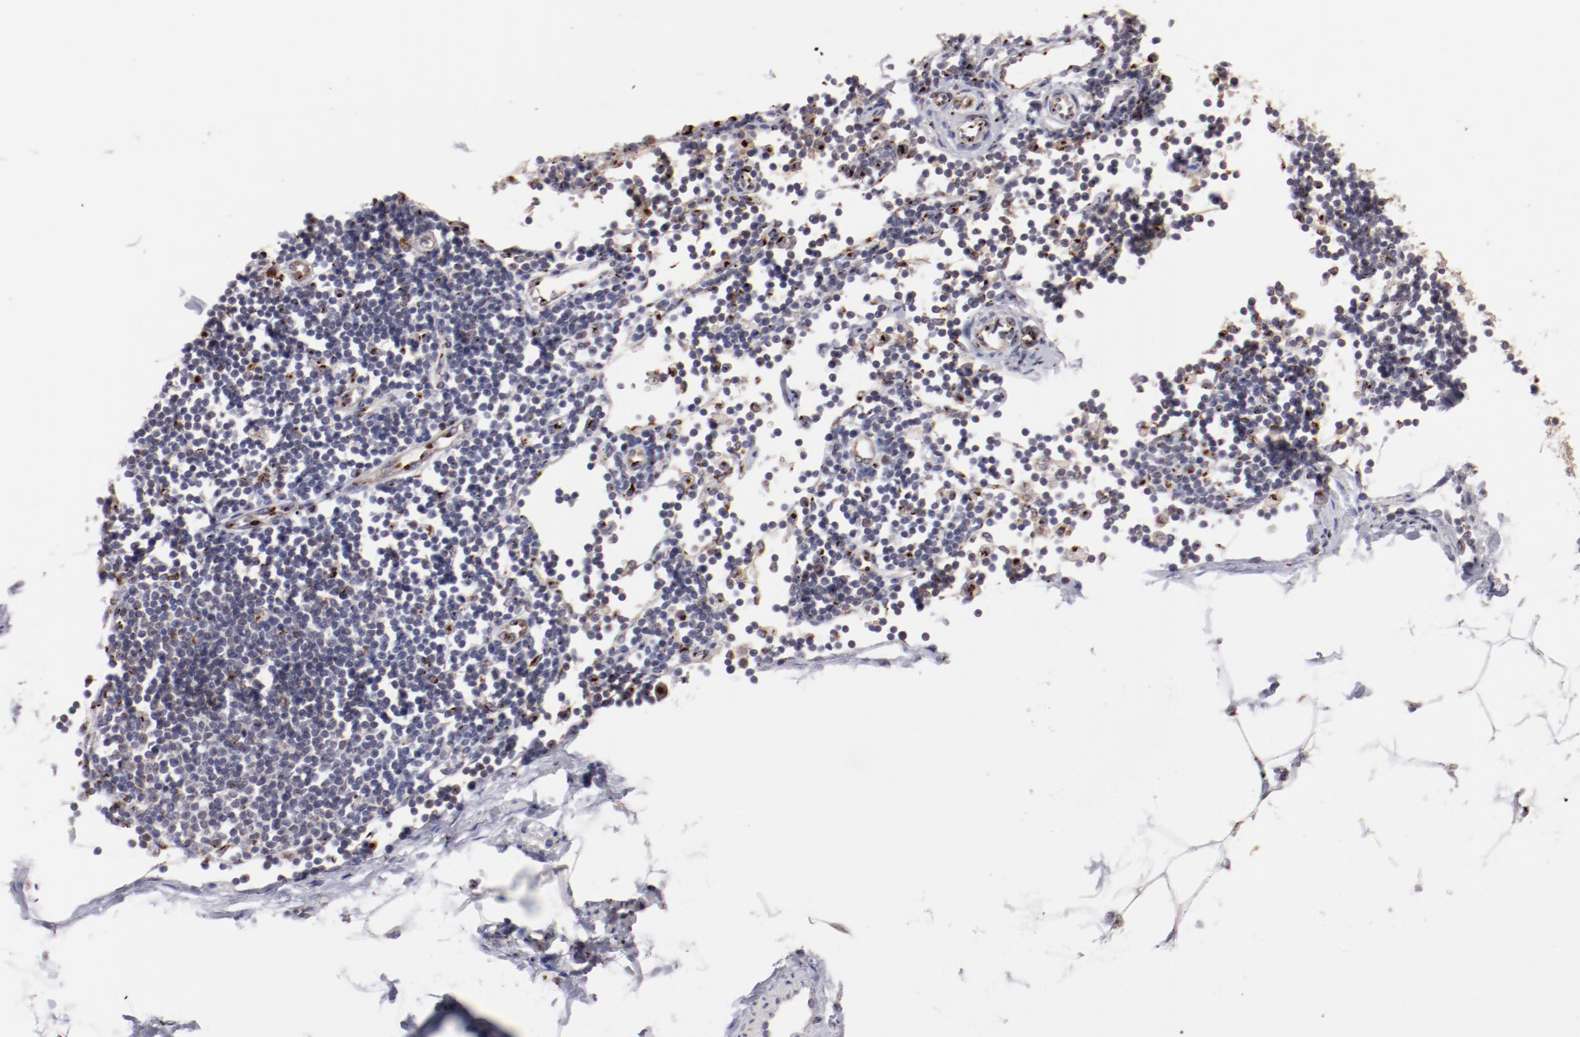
{"staining": {"intensity": "weak", "quantity": ">75%", "location": "cytoplasmic/membranous"}, "tissue": "adipose tissue", "cell_type": "Adipocytes", "image_type": "normal", "snomed": [{"axis": "morphology", "description": "Normal tissue, NOS"}, {"axis": "morphology", "description": "Adenocarcinoma, NOS"}, {"axis": "topography", "description": "Colon"}, {"axis": "topography", "description": "Peripheral nerve tissue"}], "caption": "An image of human adipose tissue stained for a protein exhibits weak cytoplasmic/membranous brown staining in adipocytes.", "gene": "GOLIM4", "patient": {"sex": "male", "age": 14}}